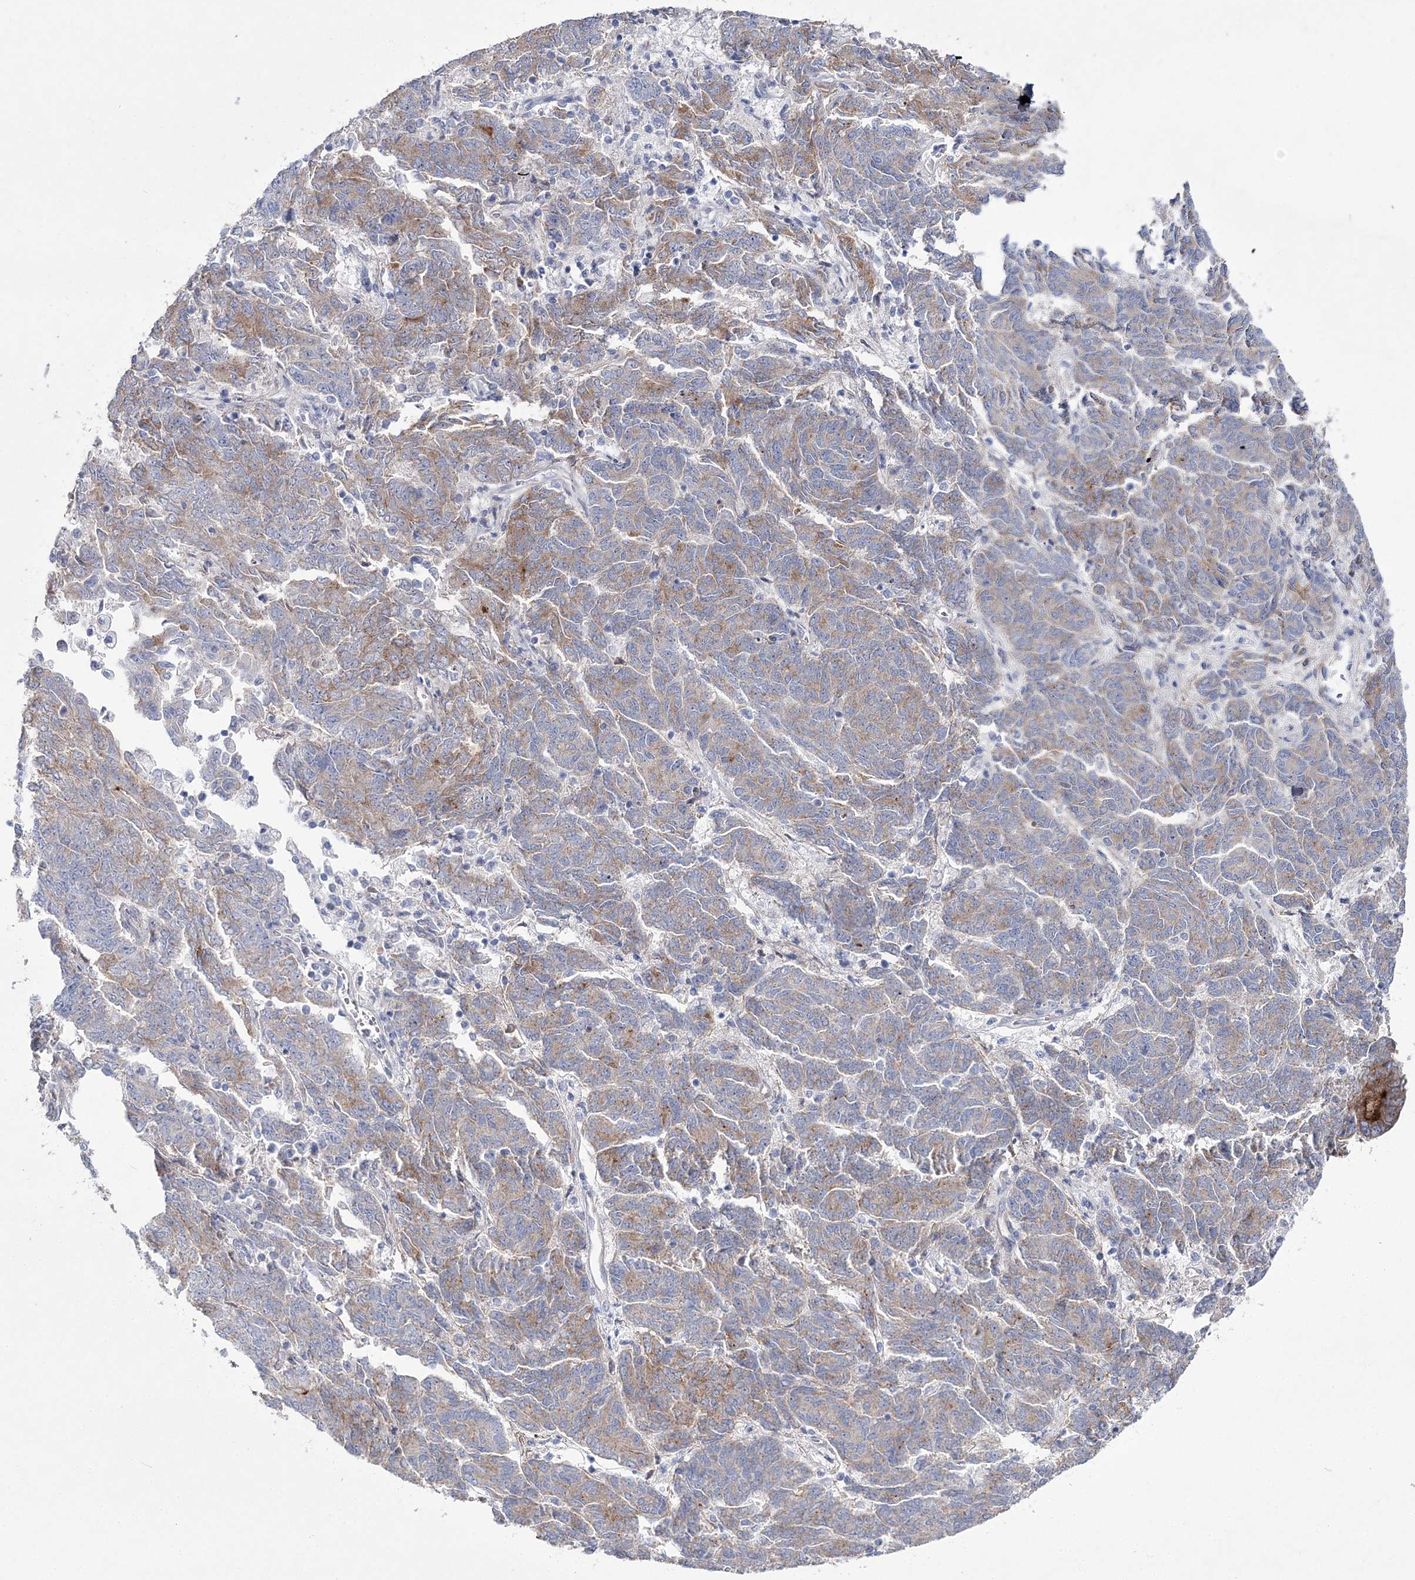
{"staining": {"intensity": "moderate", "quantity": "25%-75%", "location": "cytoplasmic/membranous"}, "tissue": "endometrial cancer", "cell_type": "Tumor cells", "image_type": "cancer", "snomed": [{"axis": "morphology", "description": "Adenocarcinoma, NOS"}, {"axis": "topography", "description": "Endometrium"}], "caption": "Protein staining shows moderate cytoplasmic/membranous staining in about 25%-75% of tumor cells in endometrial cancer.", "gene": "ANO1", "patient": {"sex": "female", "age": 80}}